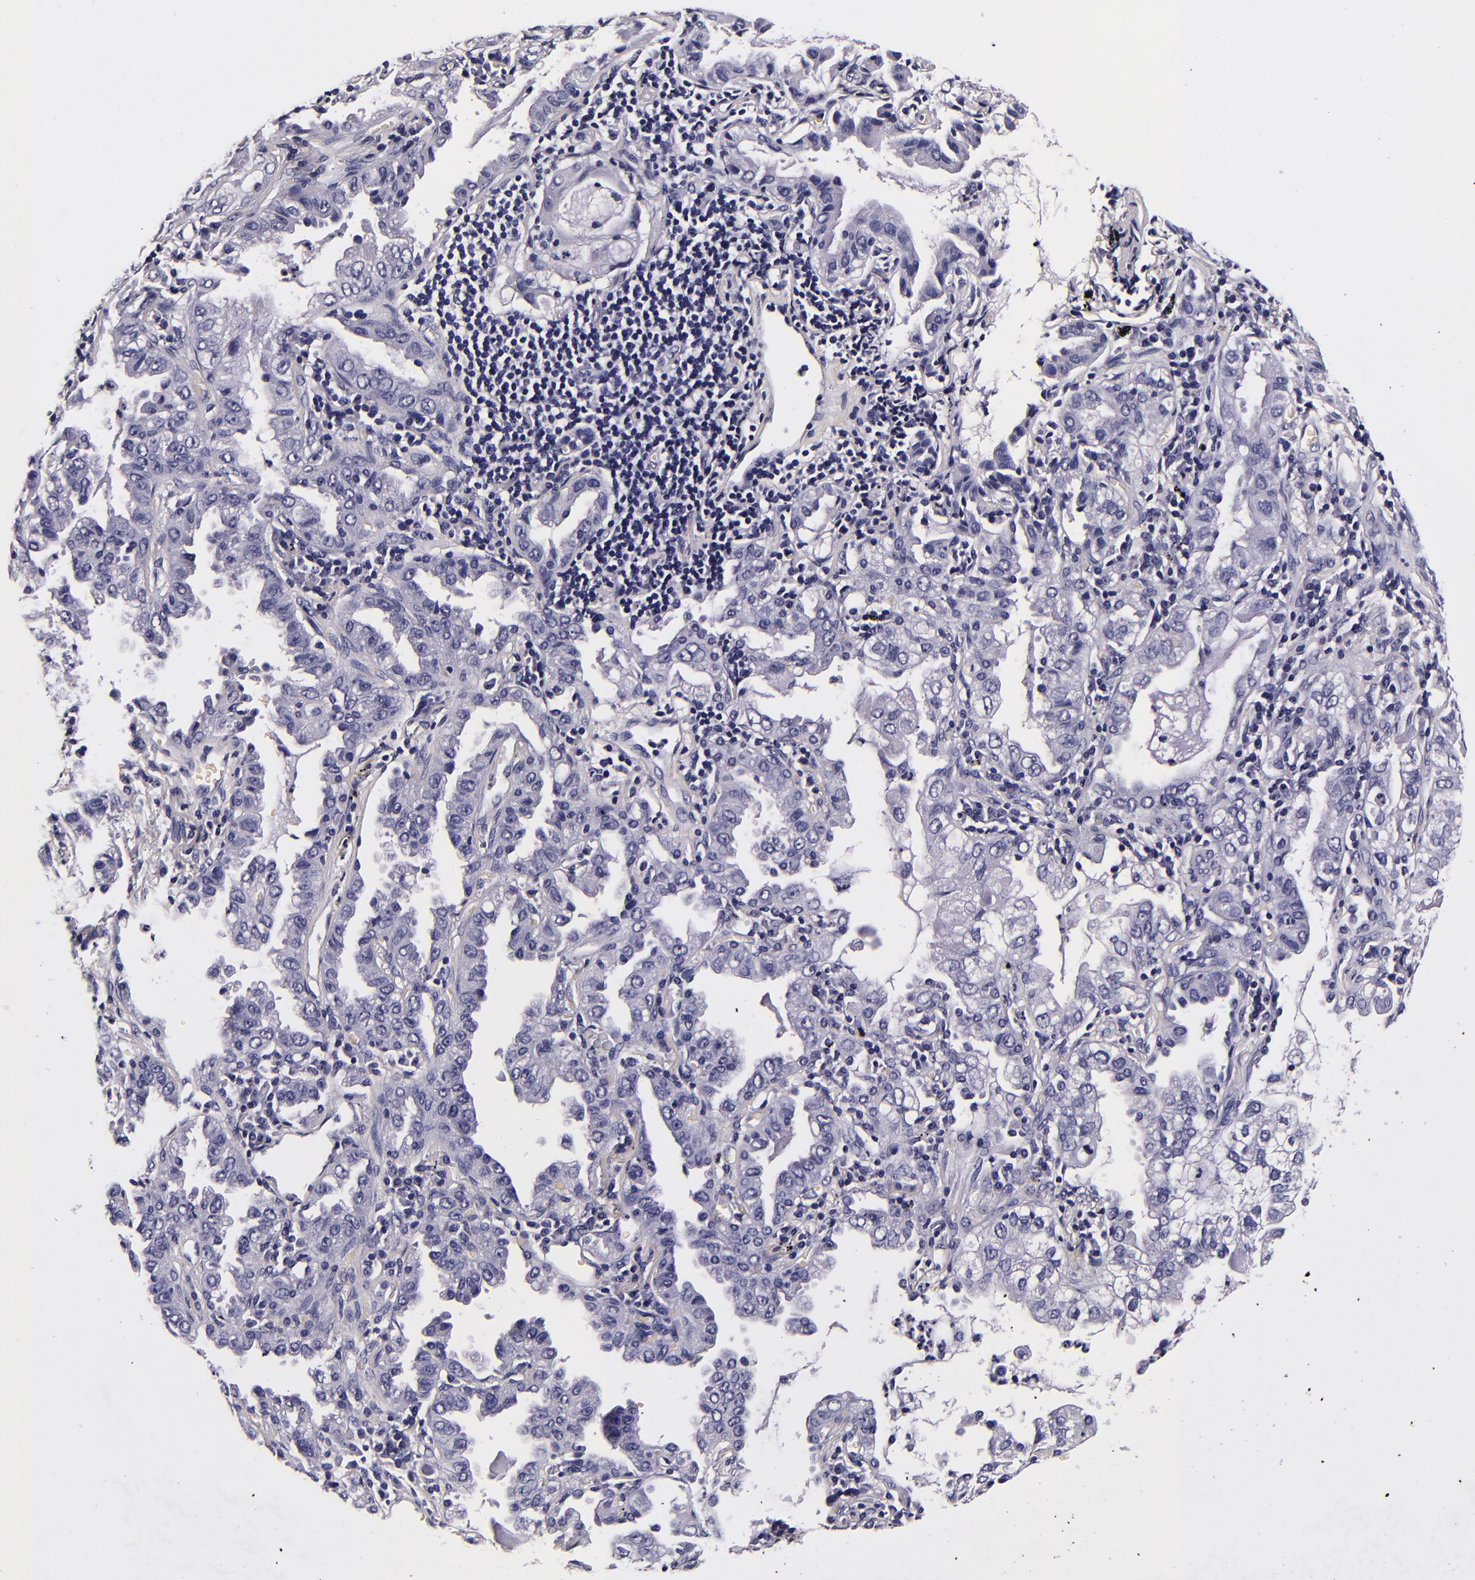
{"staining": {"intensity": "negative", "quantity": "none", "location": "none"}, "tissue": "lung cancer", "cell_type": "Tumor cells", "image_type": "cancer", "snomed": [{"axis": "morphology", "description": "Adenocarcinoma, NOS"}, {"axis": "topography", "description": "Lung"}], "caption": "Immunohistochemical staining of human lung adenocarcinoma reveals no significant positivity in tumor cells.", "gene": "FBN1", "patient": {"sex": "female", "age": 50}}